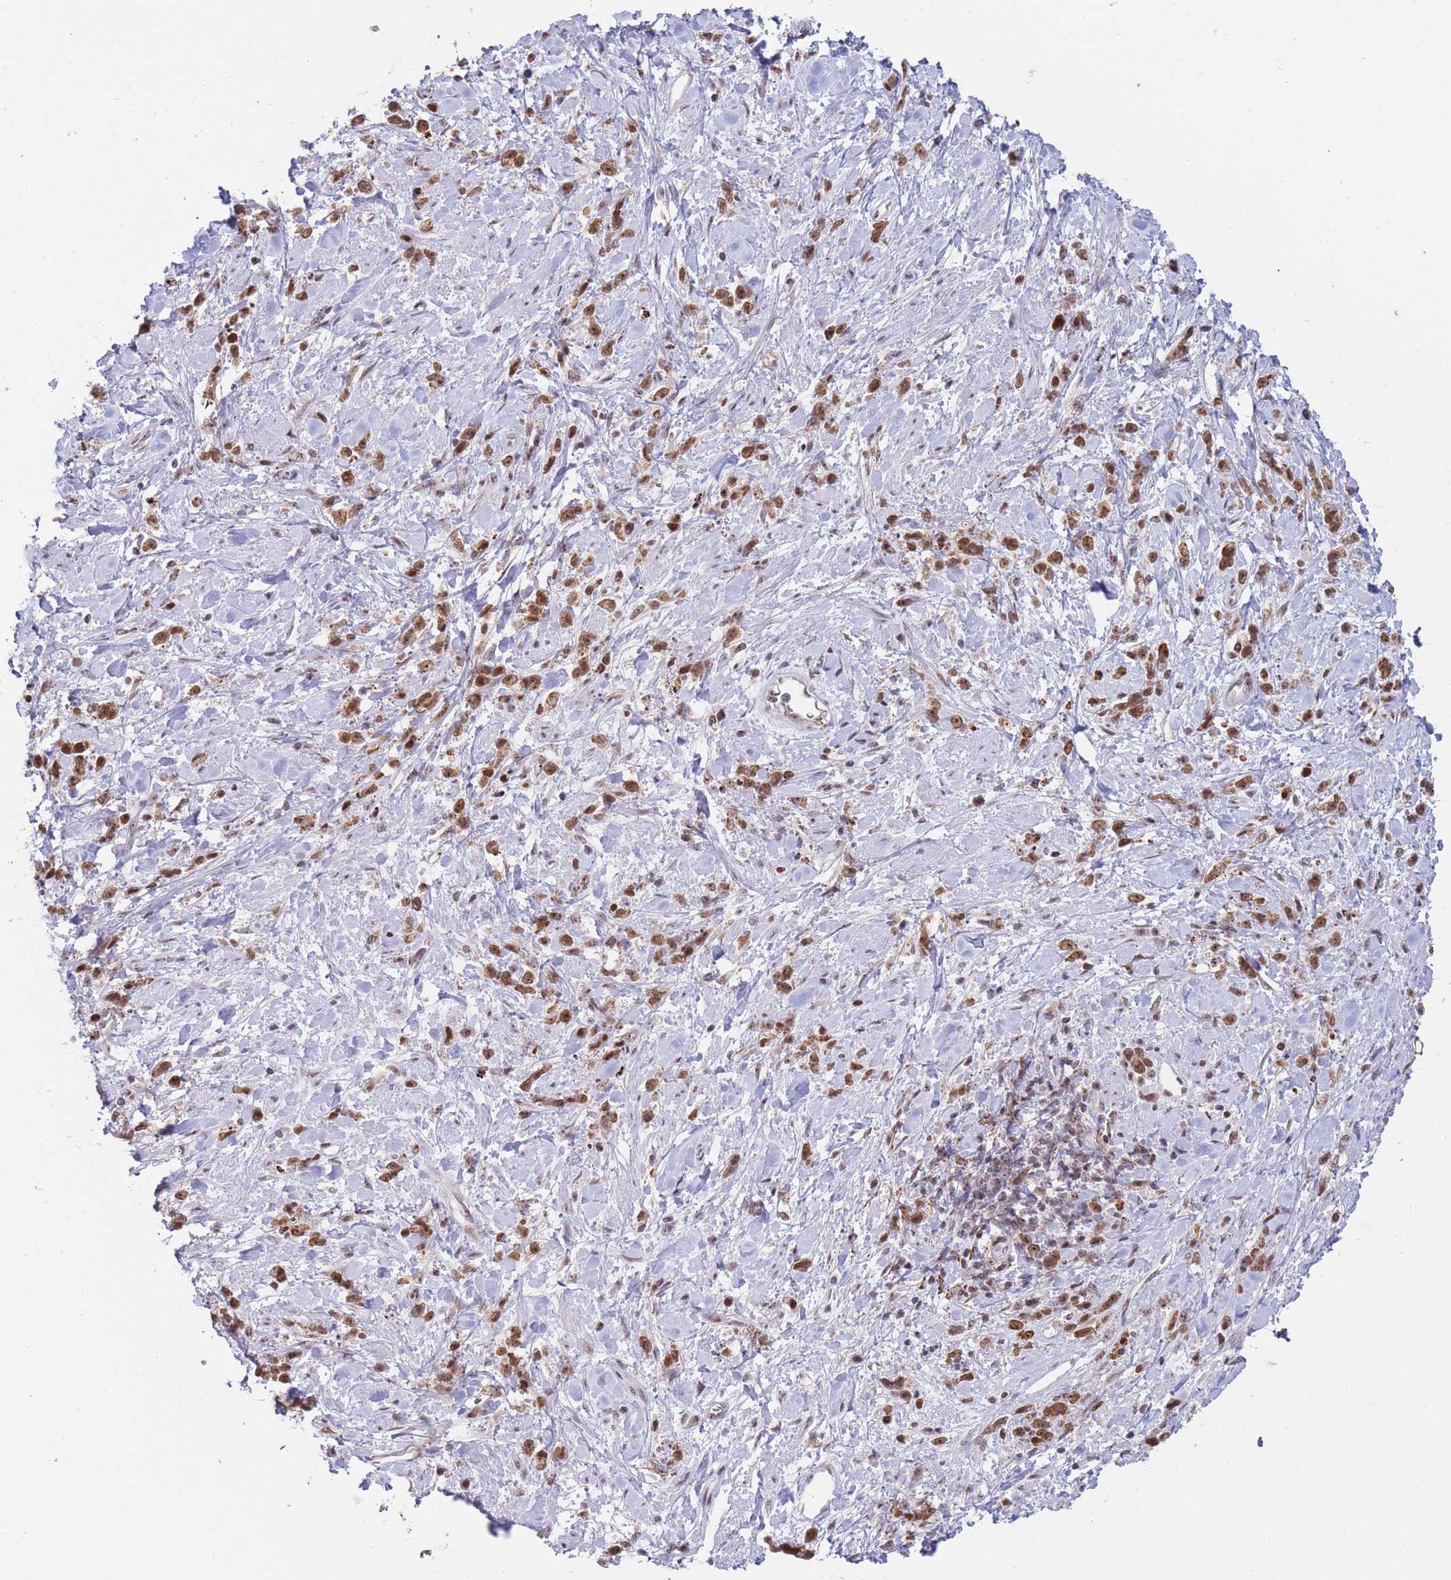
{"staining": {"intensity": "moderate", "quantity": ">75%", "location": "nuclear"}, "tissue": "stomach cancer", "cell_type": "Tumor cells", "image_type": "cancer", "snomed": [{"axis": "morphology", "description": "Adenocarcinoma, NOS"}, {"axis": "topography", "description": "Stomach"}], "caption": "An image of adenocarcinoma (stomach) stained for a protein exhibits moderate nuclear brown staining in tumor cells. The staining was performed using DAB (3,3'-diaminobenzidine), with brown indicating positive protein expression. Nuclei are stained blue with hematoxylin.", "gene": "TARBP2", "patient": {"sex": "female", "age": 60}}